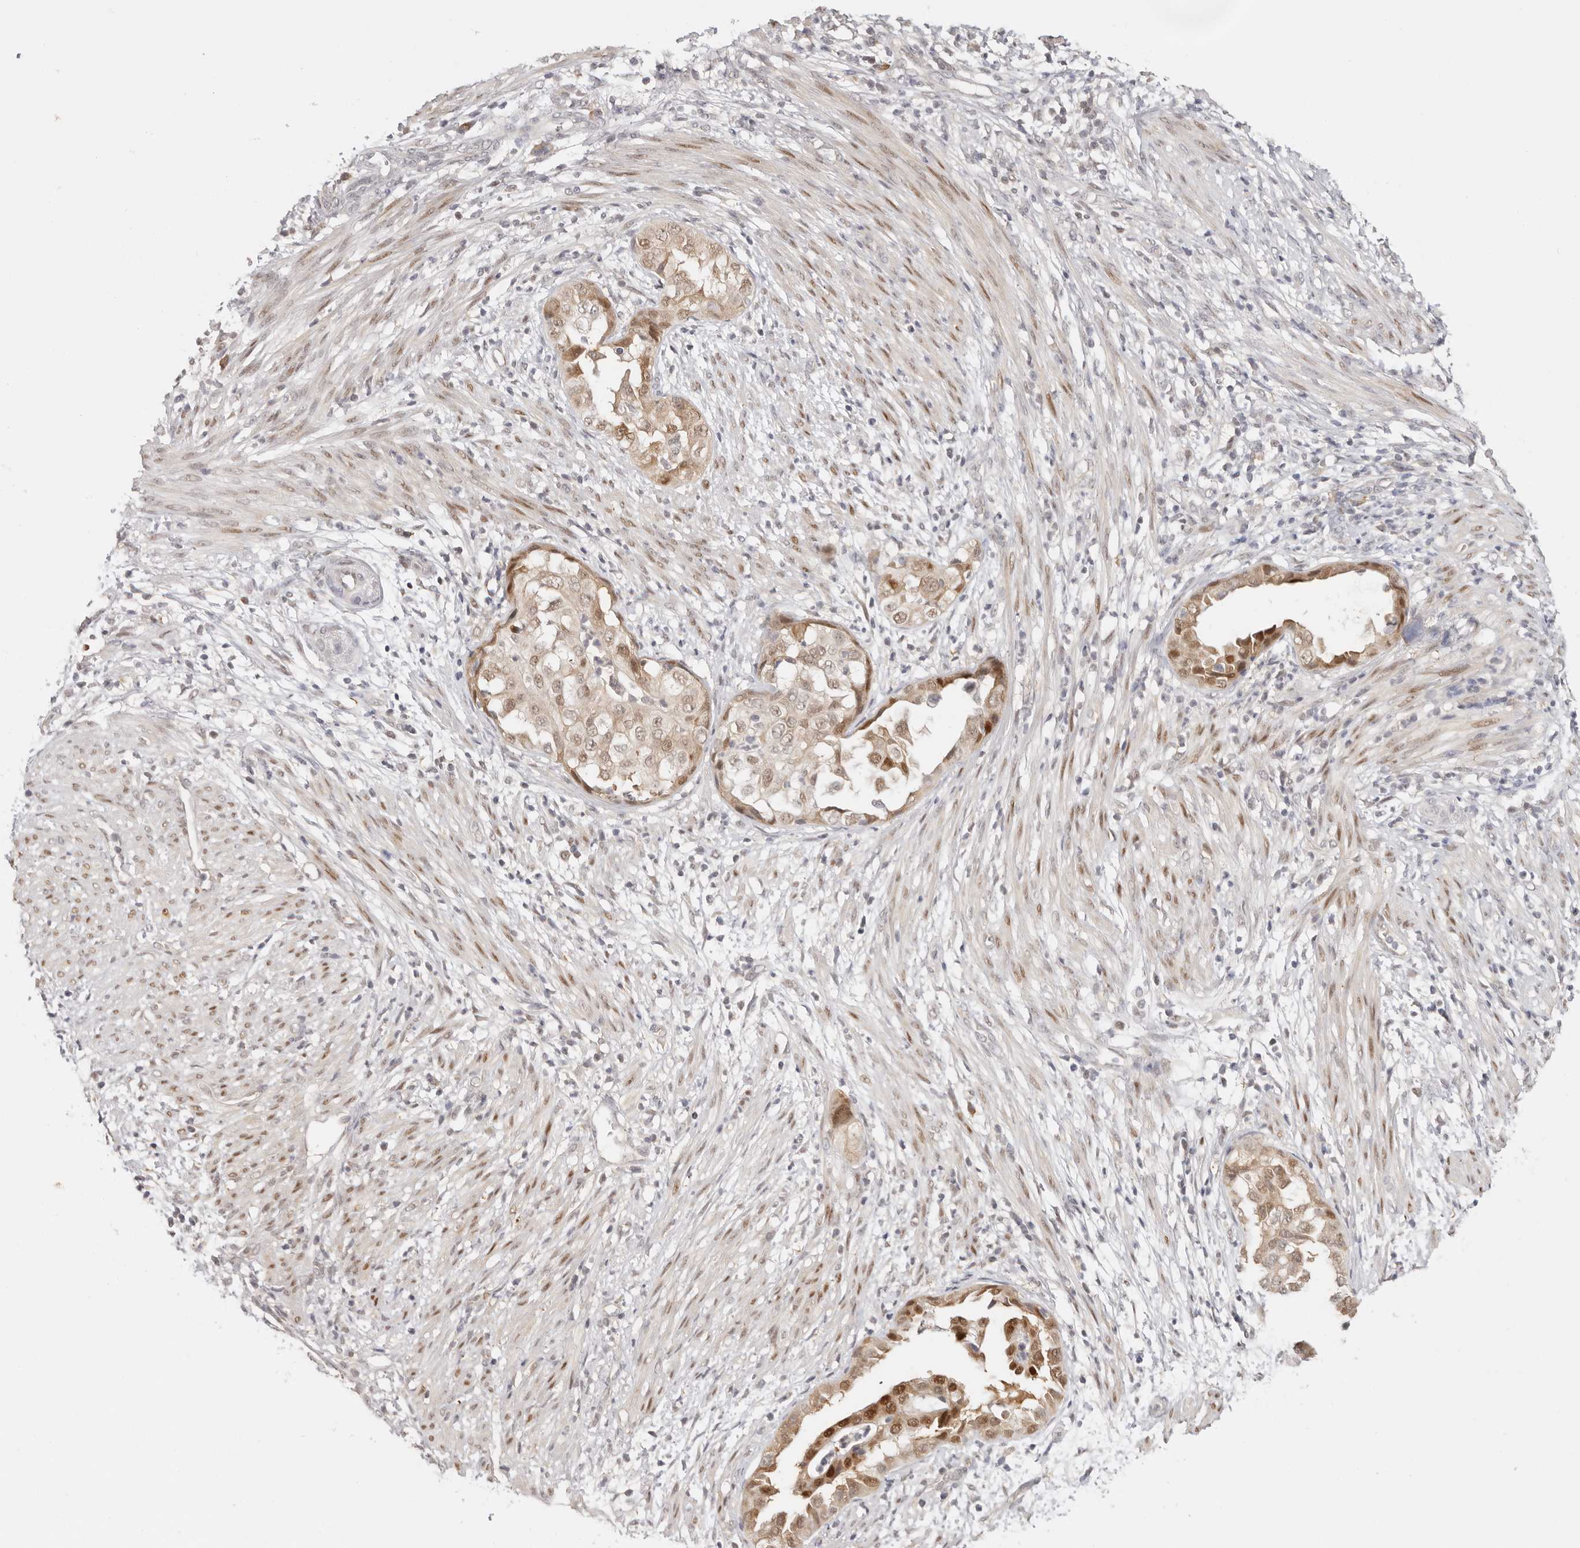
{"staining": {"intensity": "moderate", "quantity": ">75%", "location": "cytoplasmic/membranous,nuclear"}, "tissue": "endometrial cancer", "cell_type": "Tumor cells", "image_type": "cancer", "snomed": [{"axis": "morphology", "description": "Adenocarcinoma, NOS"}, {"axis": "topography", "description": "Endometrium"}], "caption": "Moderate cytoplasmic/membranous and nuclear positivity for a protein is identified in approximately >75% of tumor cells of endometrial adenocarcinoma using immunohistochemistry.", "gene": "LARP7", "patient": {"sex": "female", "age": 85}}